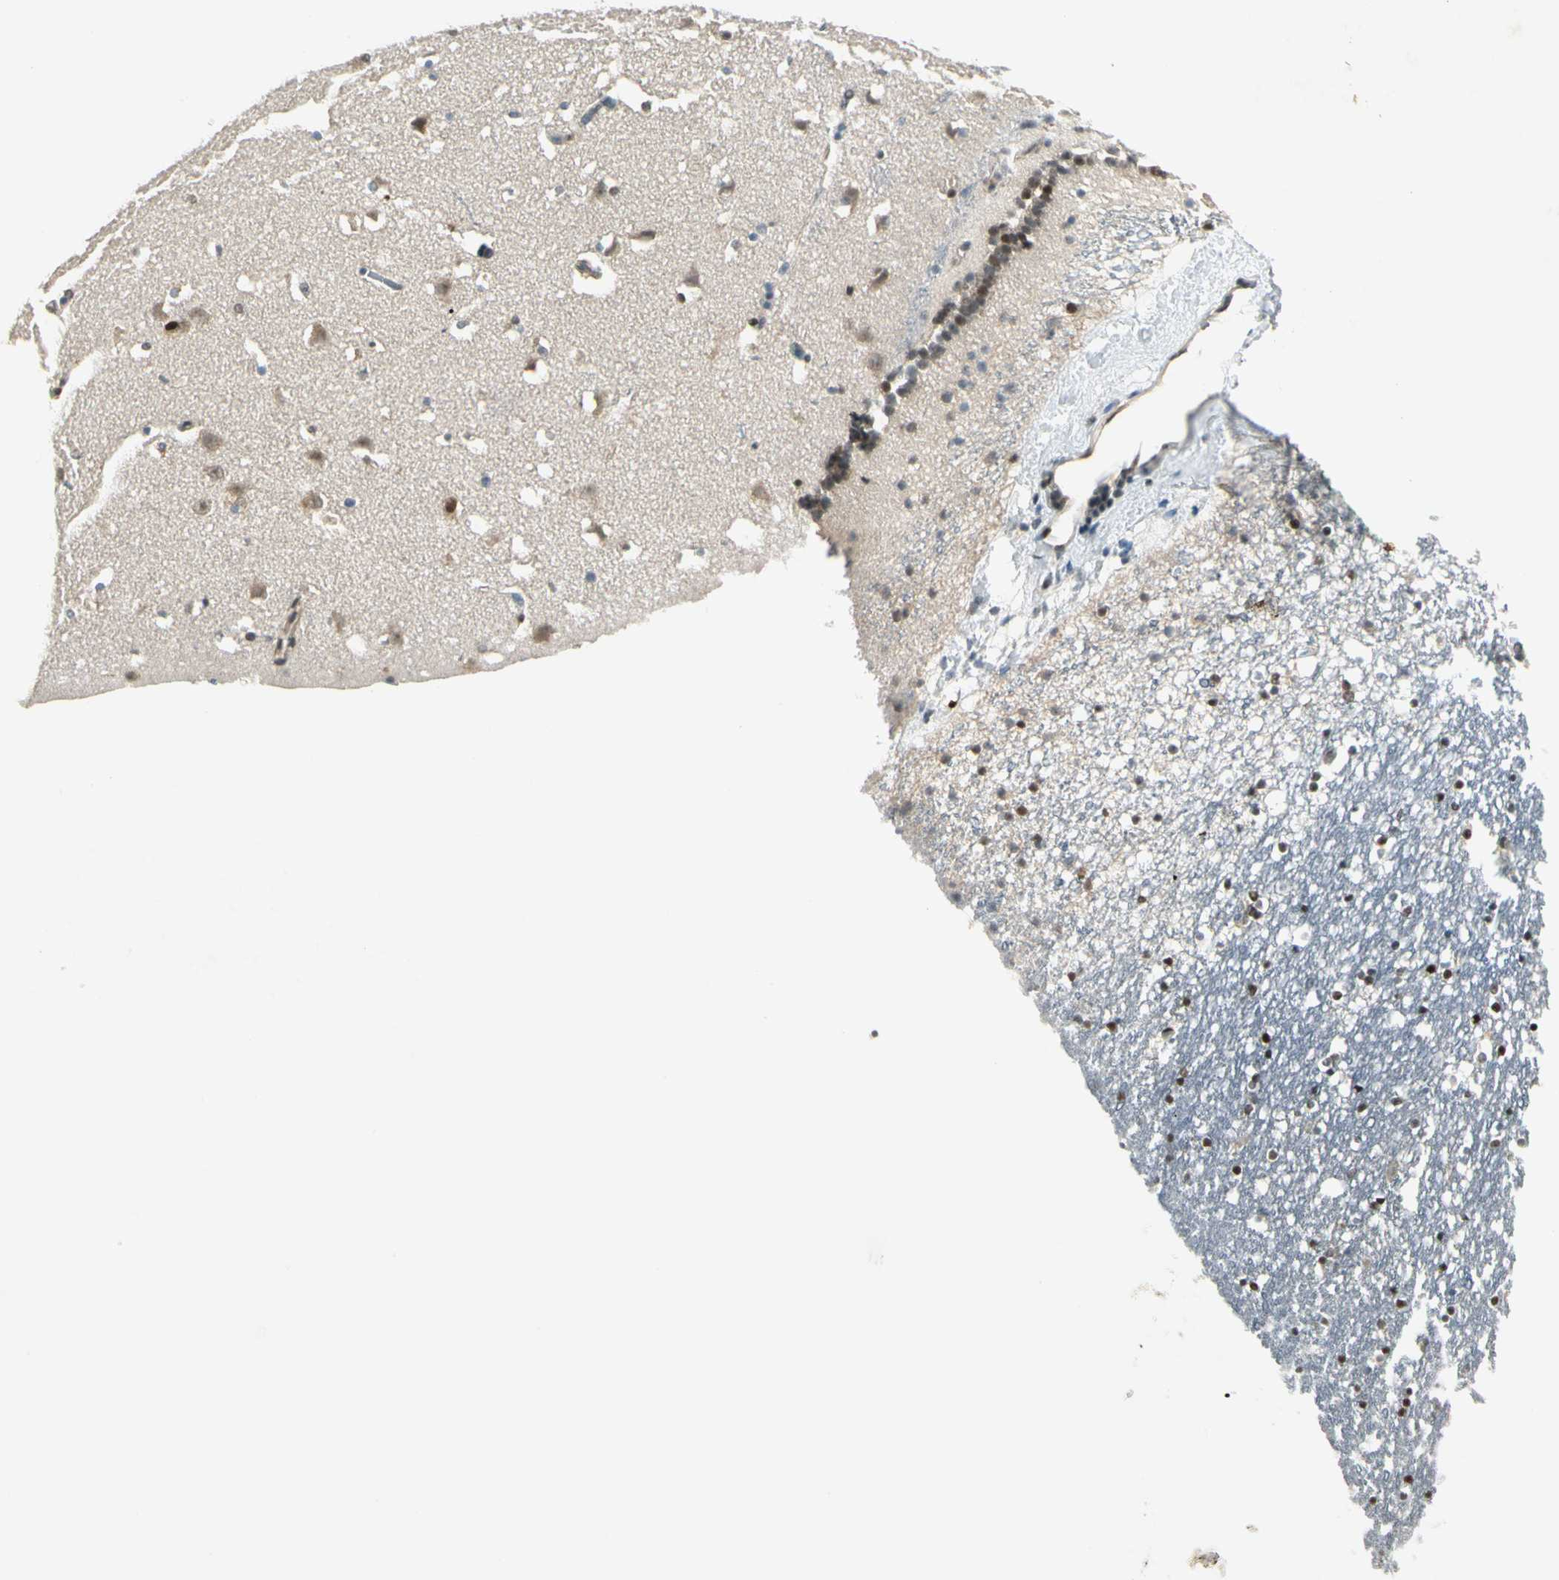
{"staining": {"intensity": "moderate", "quantity": ">75%", "location": "nuclear"}, "tissue": "caudate", "cell_type": "Glial cells", "image_type": "normal", "snomed": [{"axis": "morphology", "description": "Normal tissue, NOS"}, {"axis": "topography", "description": "Lateral ventricle wall"}], "caption": "Caudate stained with immunohistochemistry demonstrates moderate nuclear expression in about >75% of glial cells. Using DAB (brown) and hematoxylin (blue) stains, captured at high magnification using brightfield microscopy.", "gene": "GTF3A", "patient": {"sex": "male", "age": 45}}